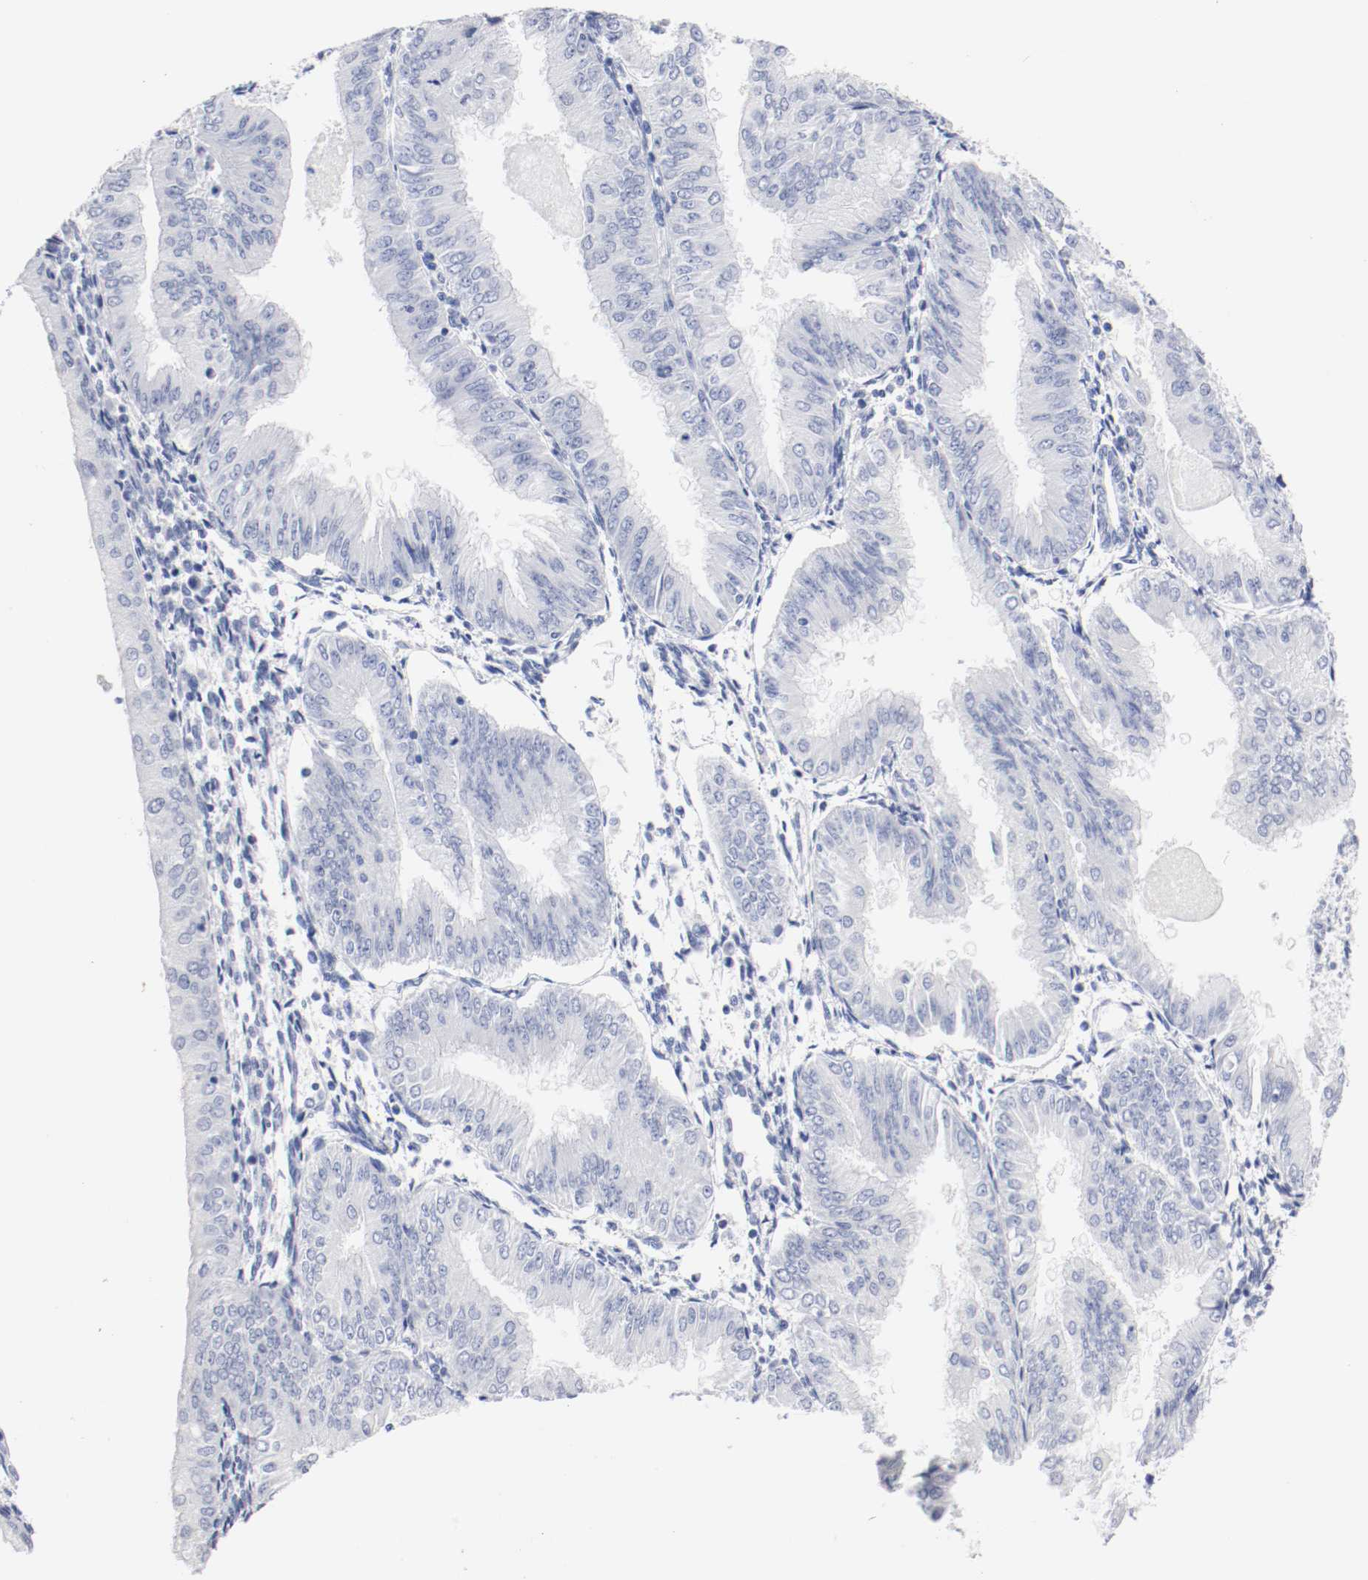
{"staining": {"intensity": "negative", "quantity": "none", "location": "none"}, "tissue": "endometrial cancer", "cell_type": "Tumor cells", "image_type": "cancer", "snomed": [{"axis": "morphology", "description": "Adenocarcinoma, NOS"}, {"axis": "topography", "description": "Endometrium"}], "caption": "Adenocarcinoma (endometrial) stained for a protein using immunohistochemistry exhibits no staining tumor cells.", "gene": "GAD1", "patient": {"sex": "female", "age": 53}}